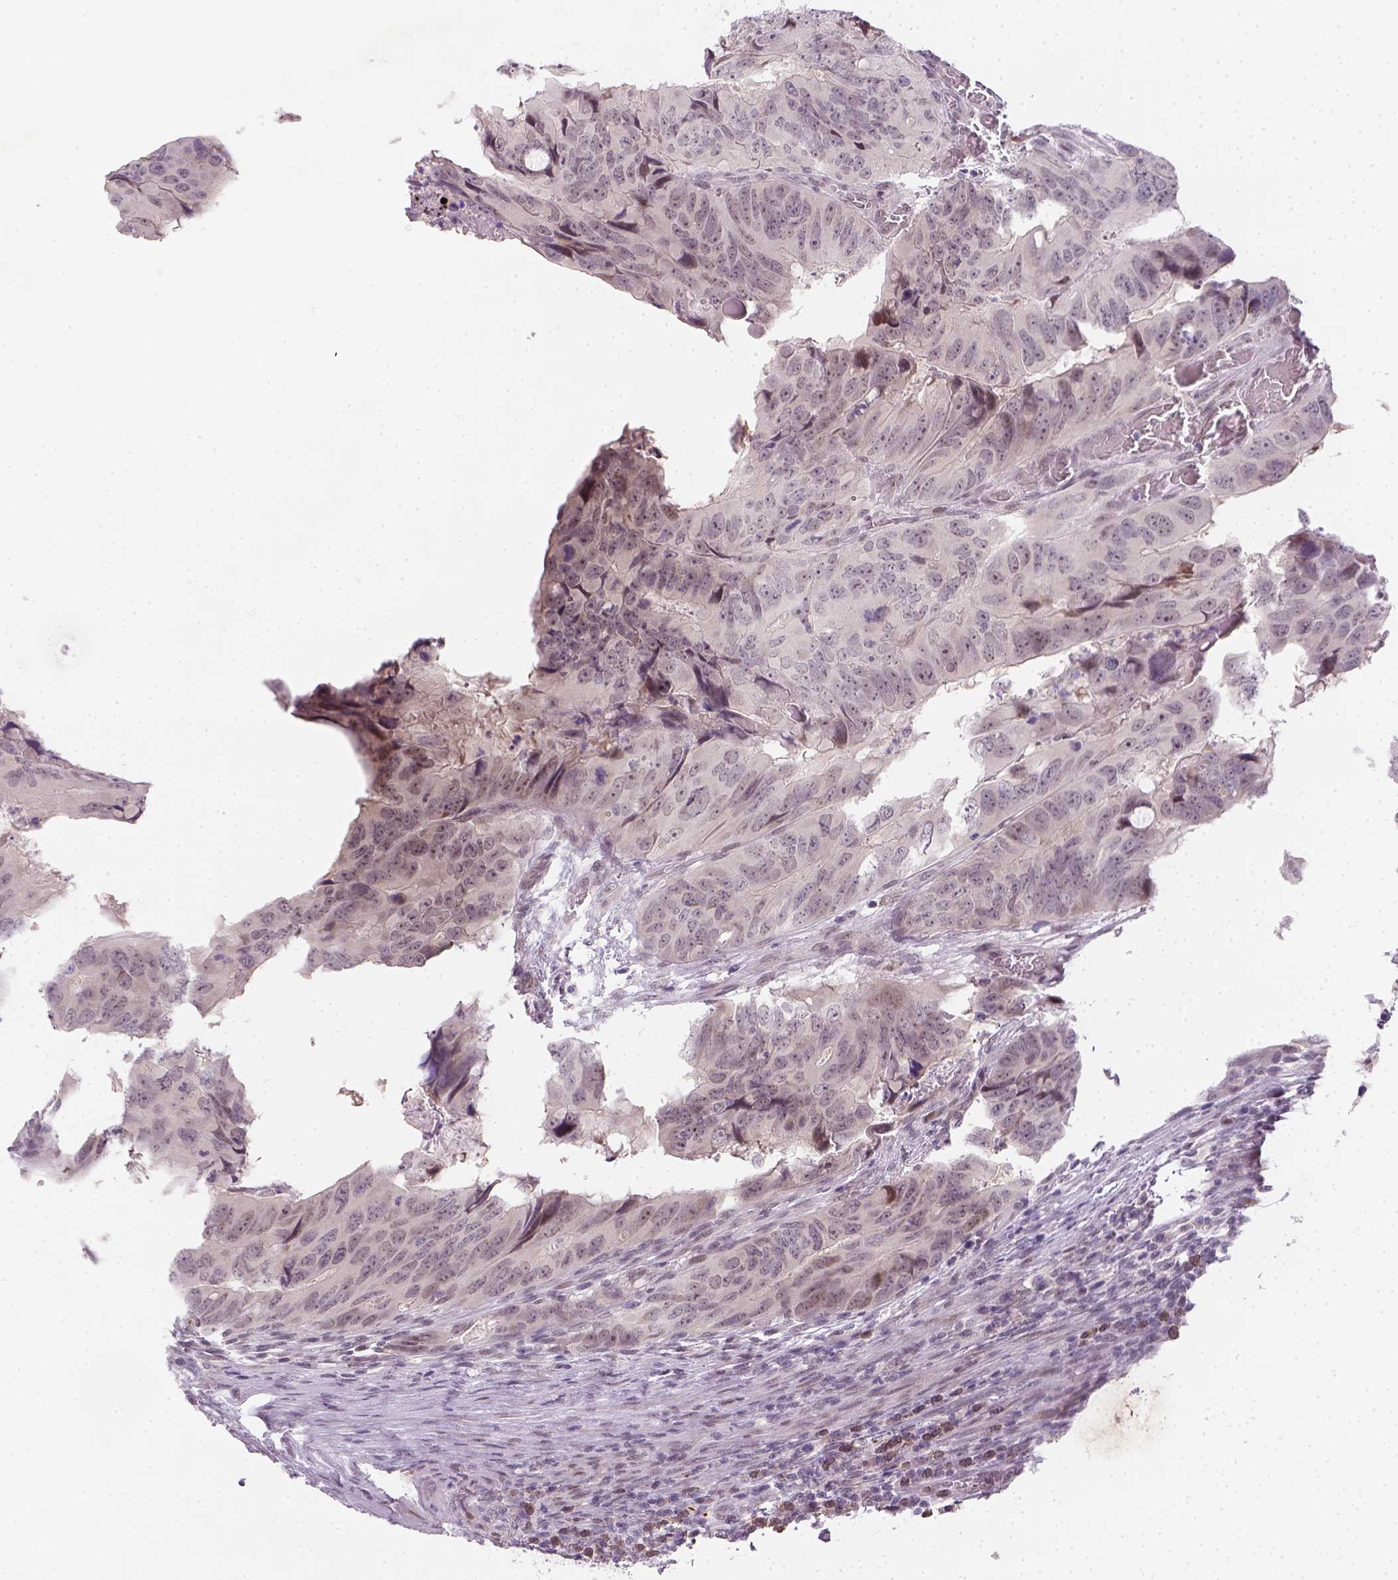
{"staining": {"intensity": "negative", "quantity": "none", "location": "none"}, "tissue": "colorectal cancer", "cell_type": "Tumor cells", "image_type": "cancer", "snomed": [{"axis": "morphology", "description": "Adenocarcinoma, NOS"}, {"axis": "topography", "description": "Colon"}], "caption": "DAB immunohistochemical staining of human colorectal adenocarcinoma displays no significant expression in tumor cells.", "gene": "MAGEB3", "patient": {"sex": "male", "age": 79}}